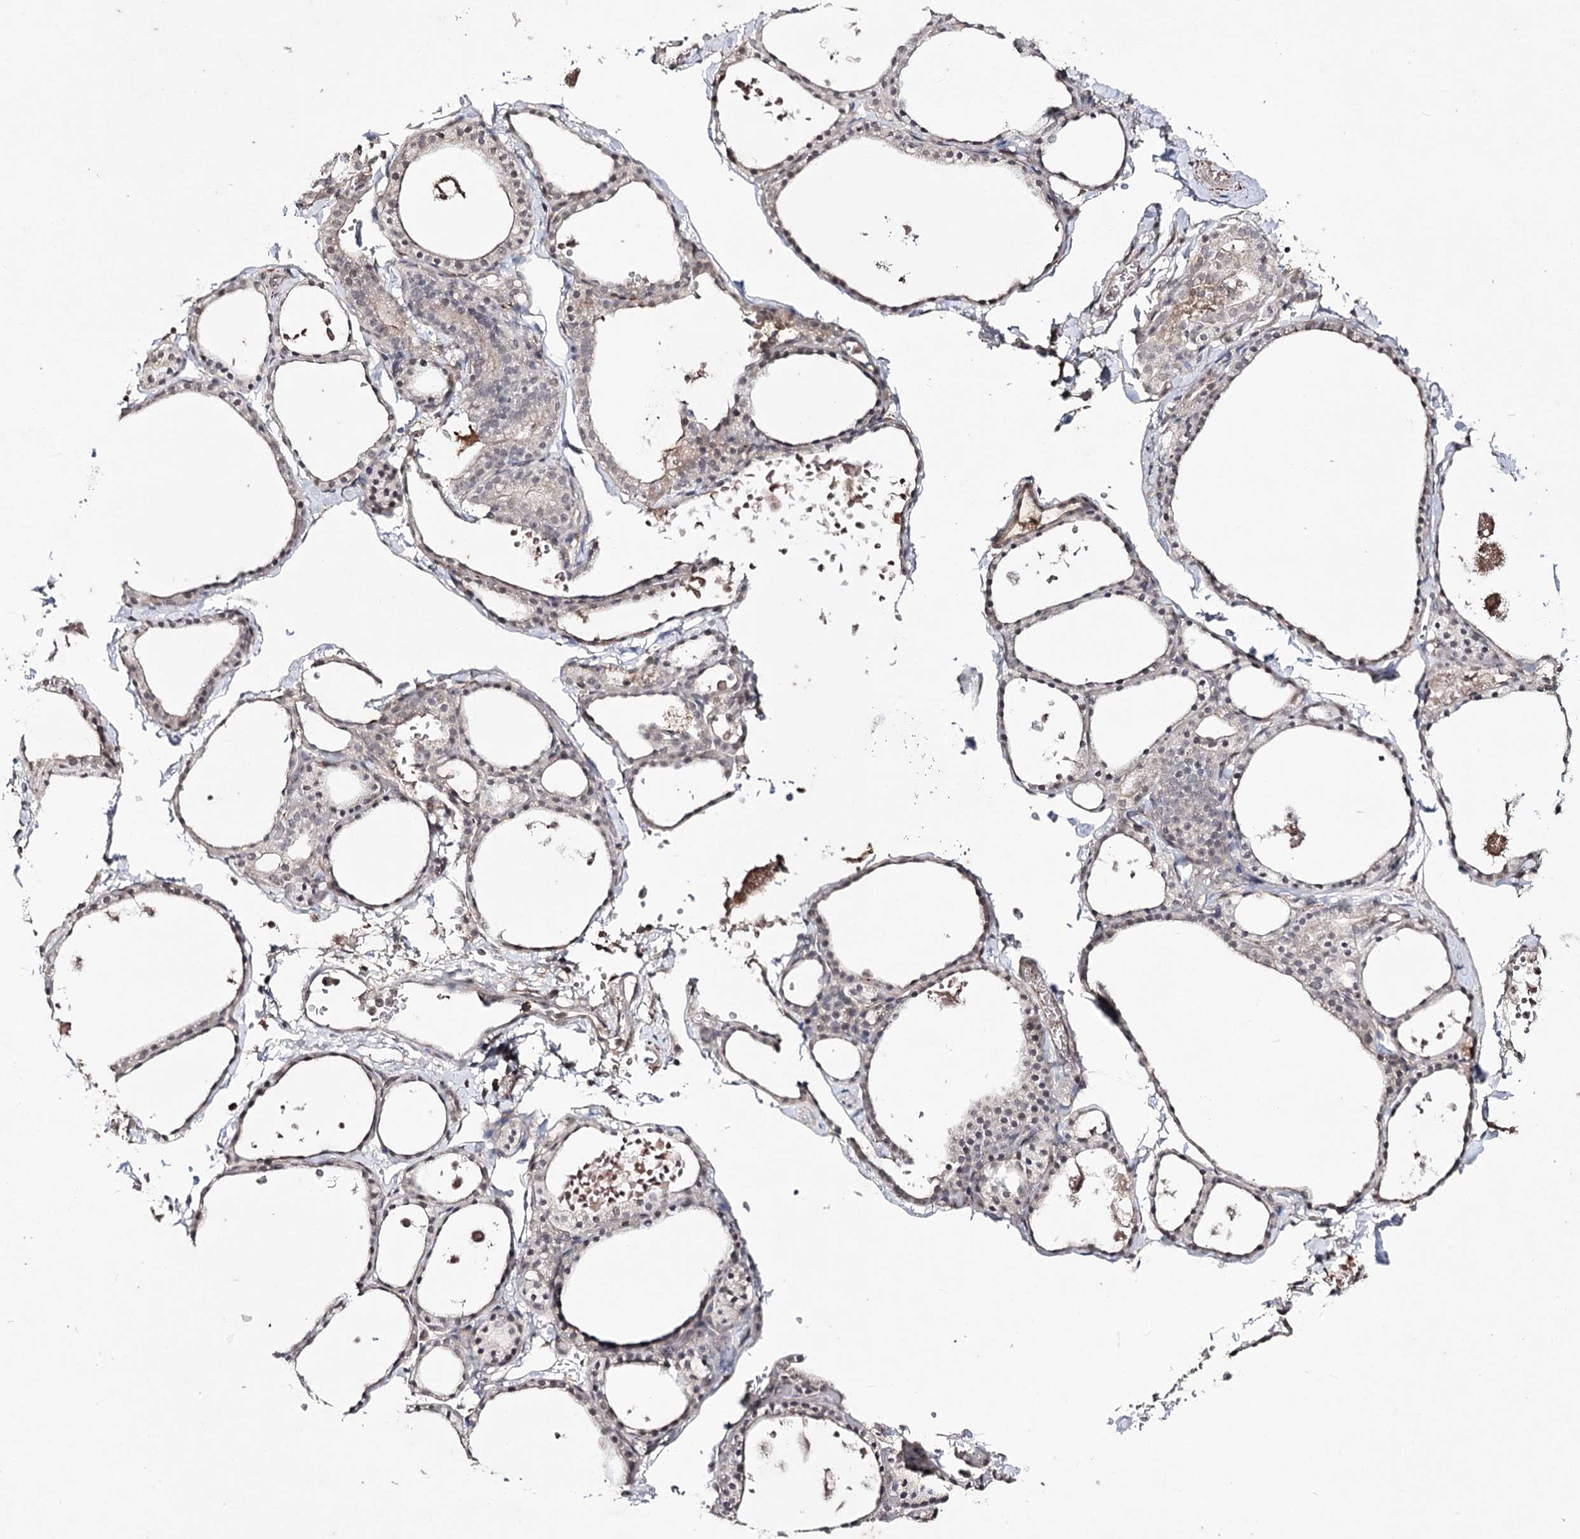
{"staining": {"intensity": "weak", "quantity": "25%-75%", "location": "cytoplasmic/membranous"}, "tissue": "thyroid gland", "cell_type": "Glandular cells", "image_type": "normal", "snomed": [{"axis": "morphology", "description": "Normal tissue, NOS"}, {"axis": "topography", "description": "Thyroid gland"}], "caption": "Thyroid gland was stained to show a protein in brown. There is low levels of weak cytoplasmic/membranous staining in about 25%-75% of glandular cells. Ihc stains the protein of interest in brown and the nuclei are stained blue.", "gene": "SYNGR3", "patient": {"sex": "male", "age": 56}}